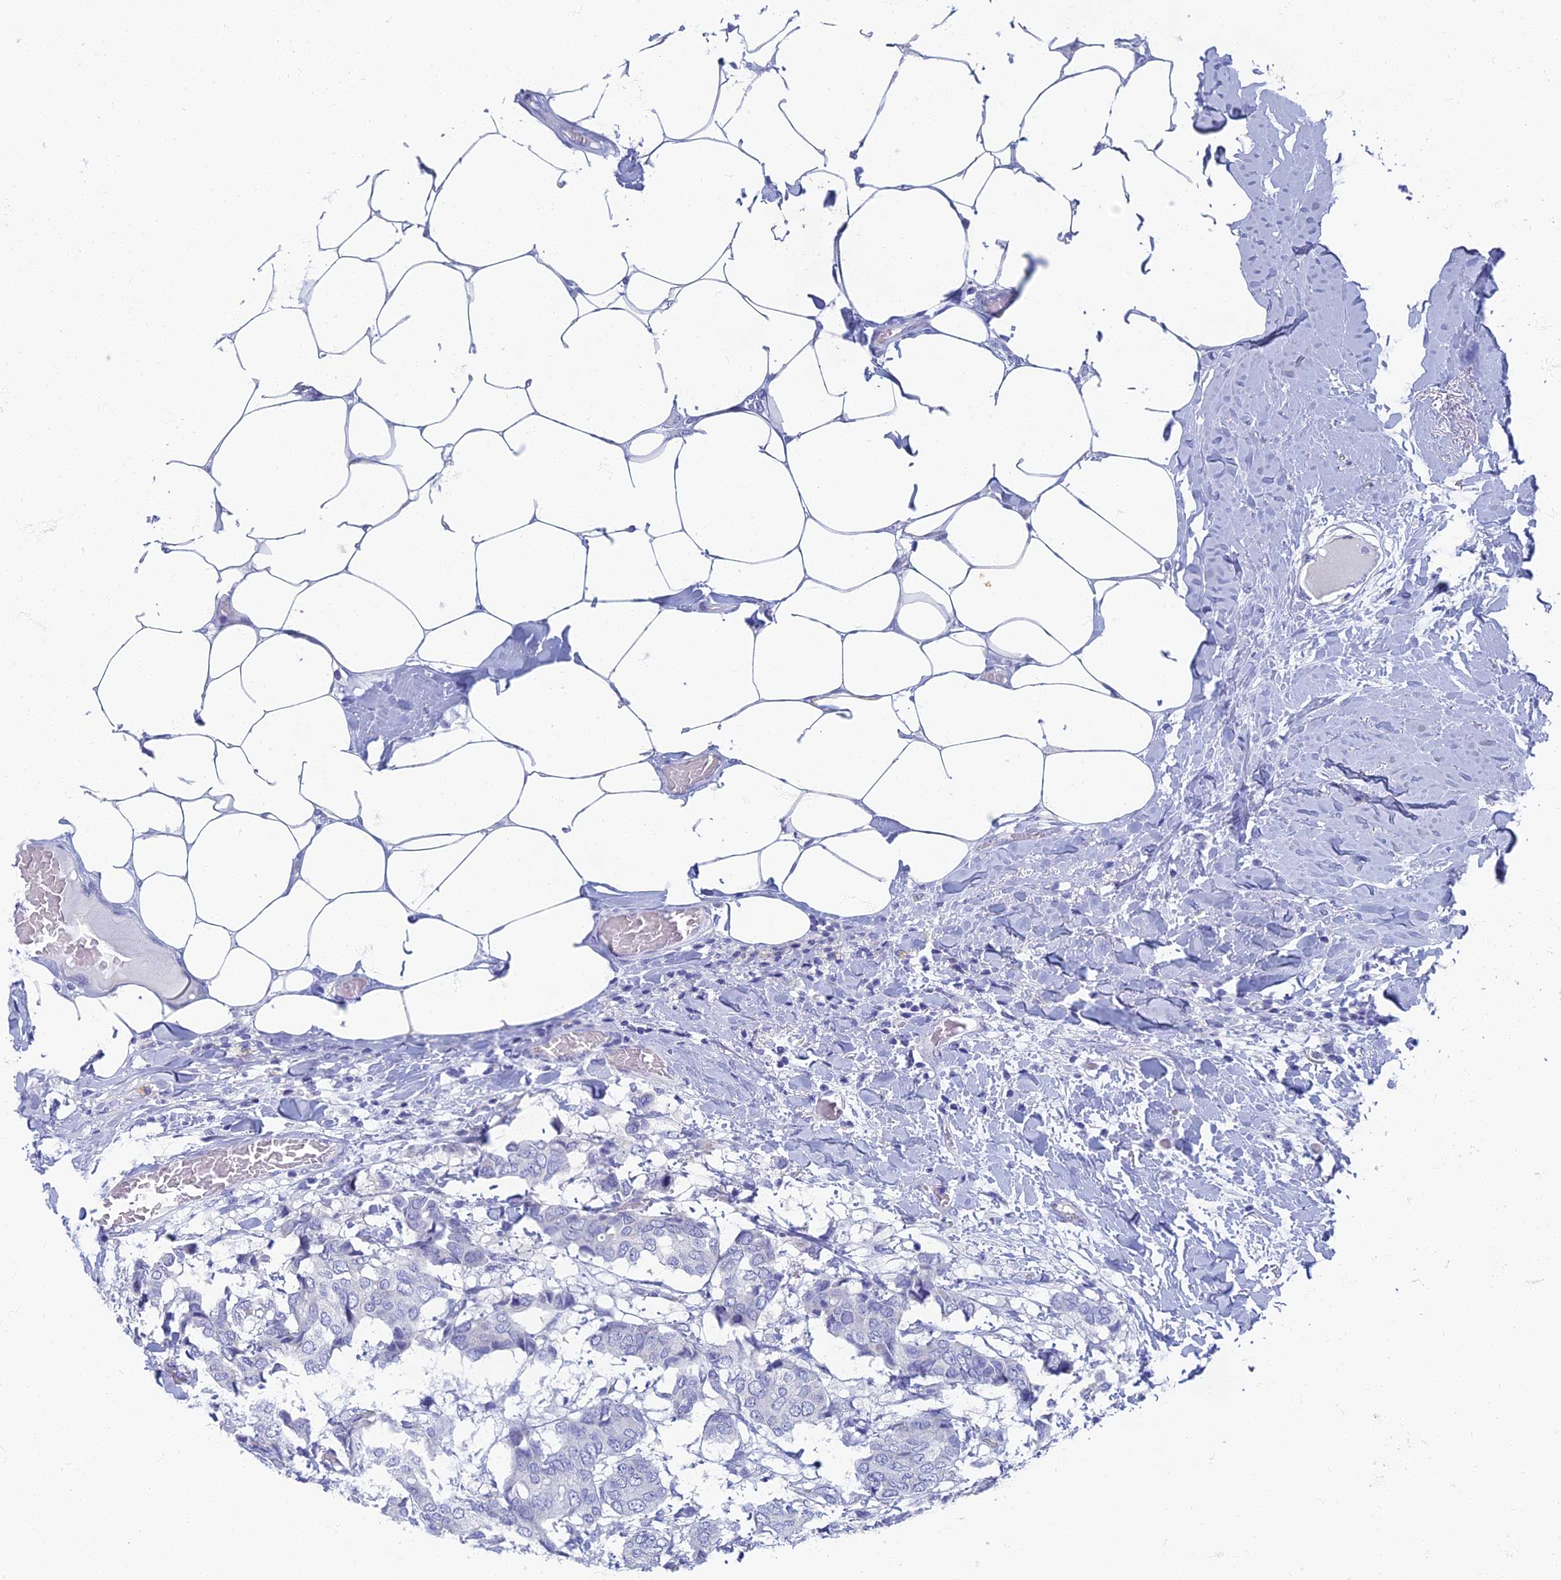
{"staining": {"intensity": "negative", "quantity": "none", "location": "none"}, "tissue": "breast cancer", "cell_type": "Tumor cells", "image_type": "cancer", "snomed": [{"axis": "morphology", "description": "Duct carcinoma"}, {"axis": "topography", "description": "Breast"}], "caption": "The histopathology image exhibits no significant staining in tumor cells of intraductal carcinoma (breast).", "gene": "SPIN4", "patient": {"sex": "female", "age": 75}}